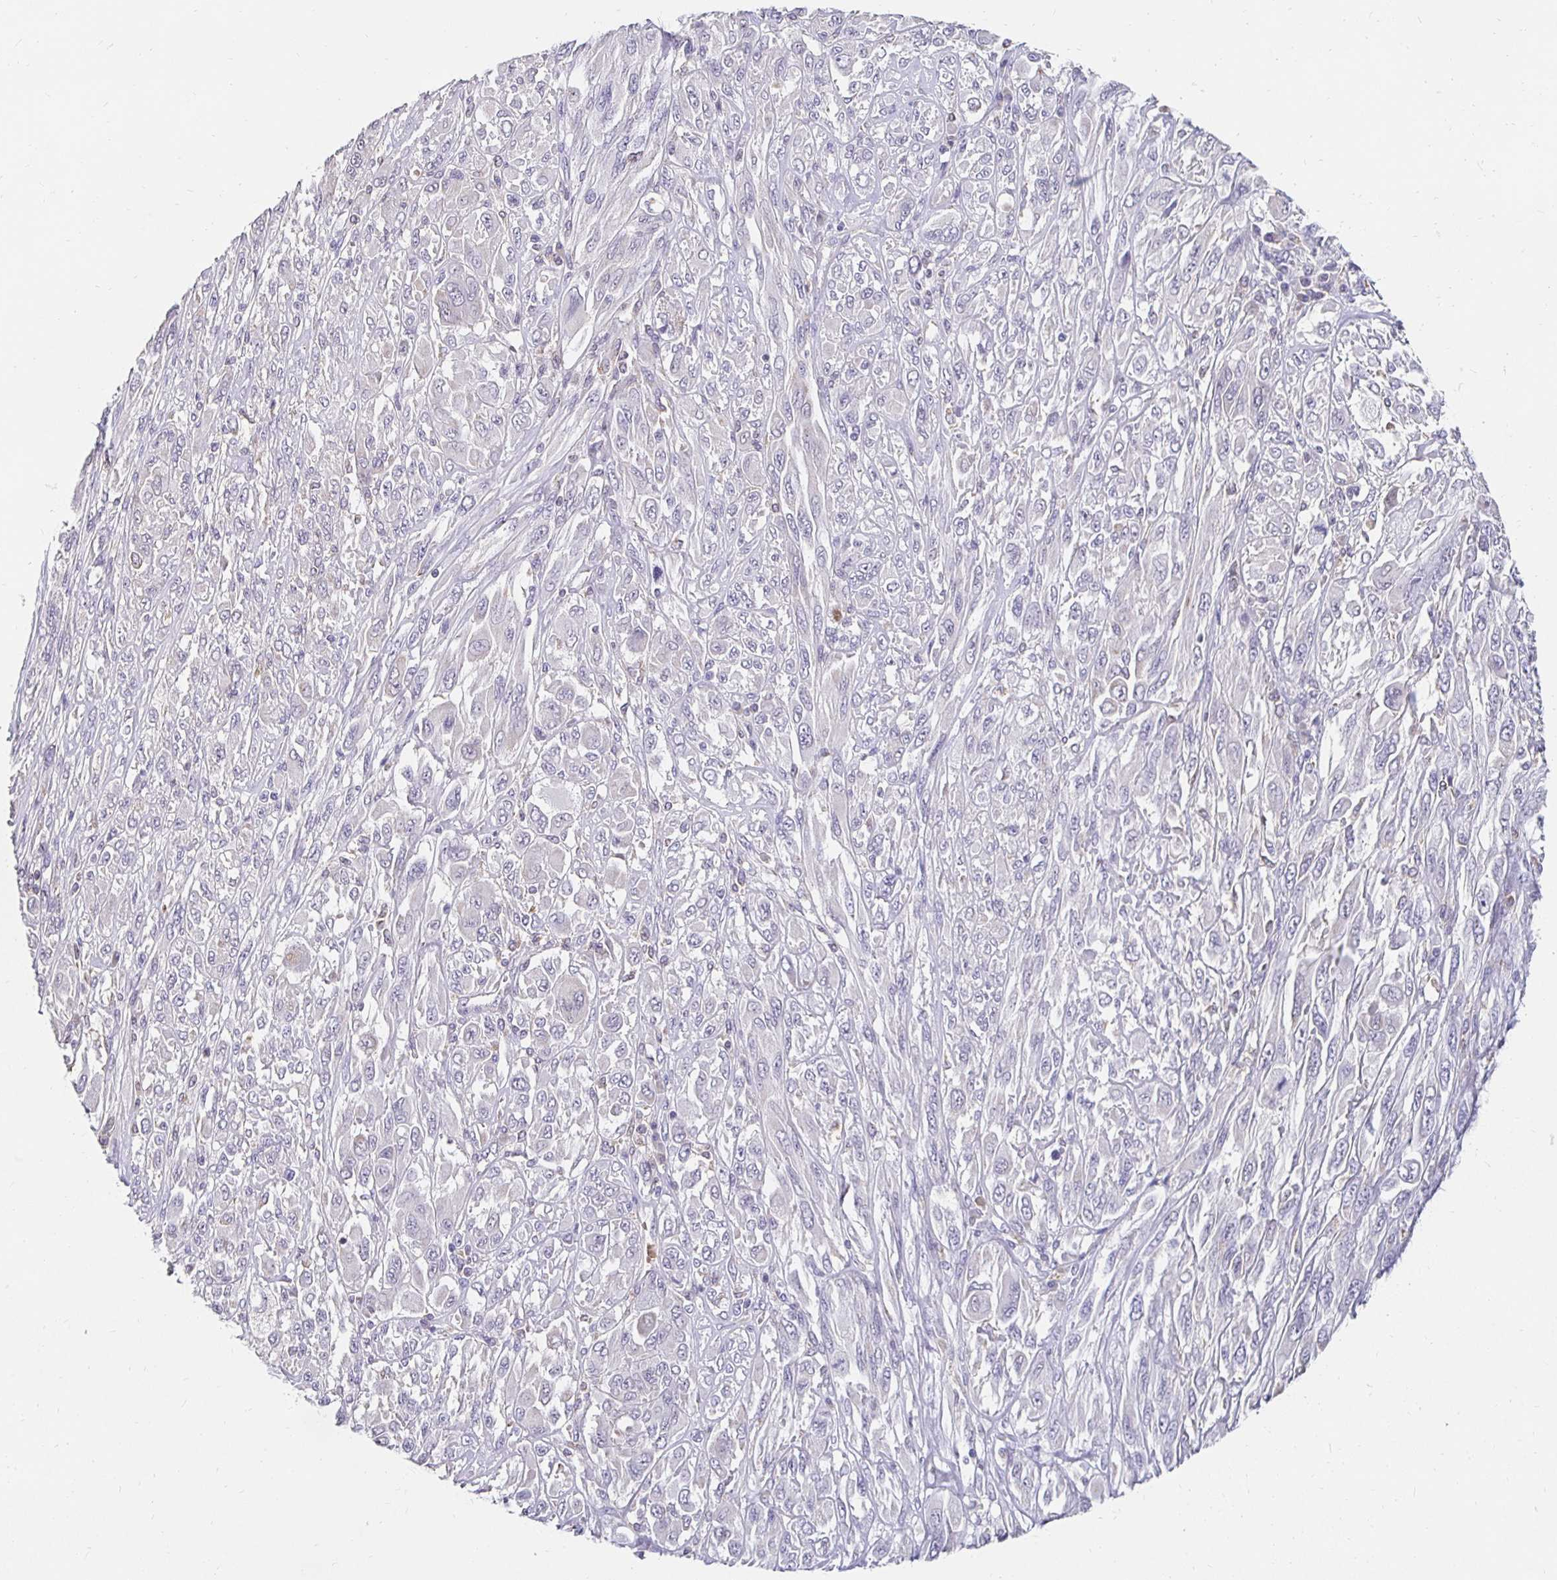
{"staining": {"intensity": "negative", "quantity": "none", "location": "none"}, "tissue": "melanoma", "cell_type": "Tumor cells", "image_type": "cancer", "snomed": [{"axis": "morphology", "description": "Malignant melanoma, NOS"}, {"axis": "topography", "description": "Skin"}], "caption": "Immunohistochemistry photomicrograph of human malignant melanoma stained for a protein (brown), which shows no positivity in tumor cells. (Brightfield microscopy of DAB immunohistochemistry (IHC) at high magnification).", "gene": "GK2", "patient": {"sex": "female", "age": 91}}